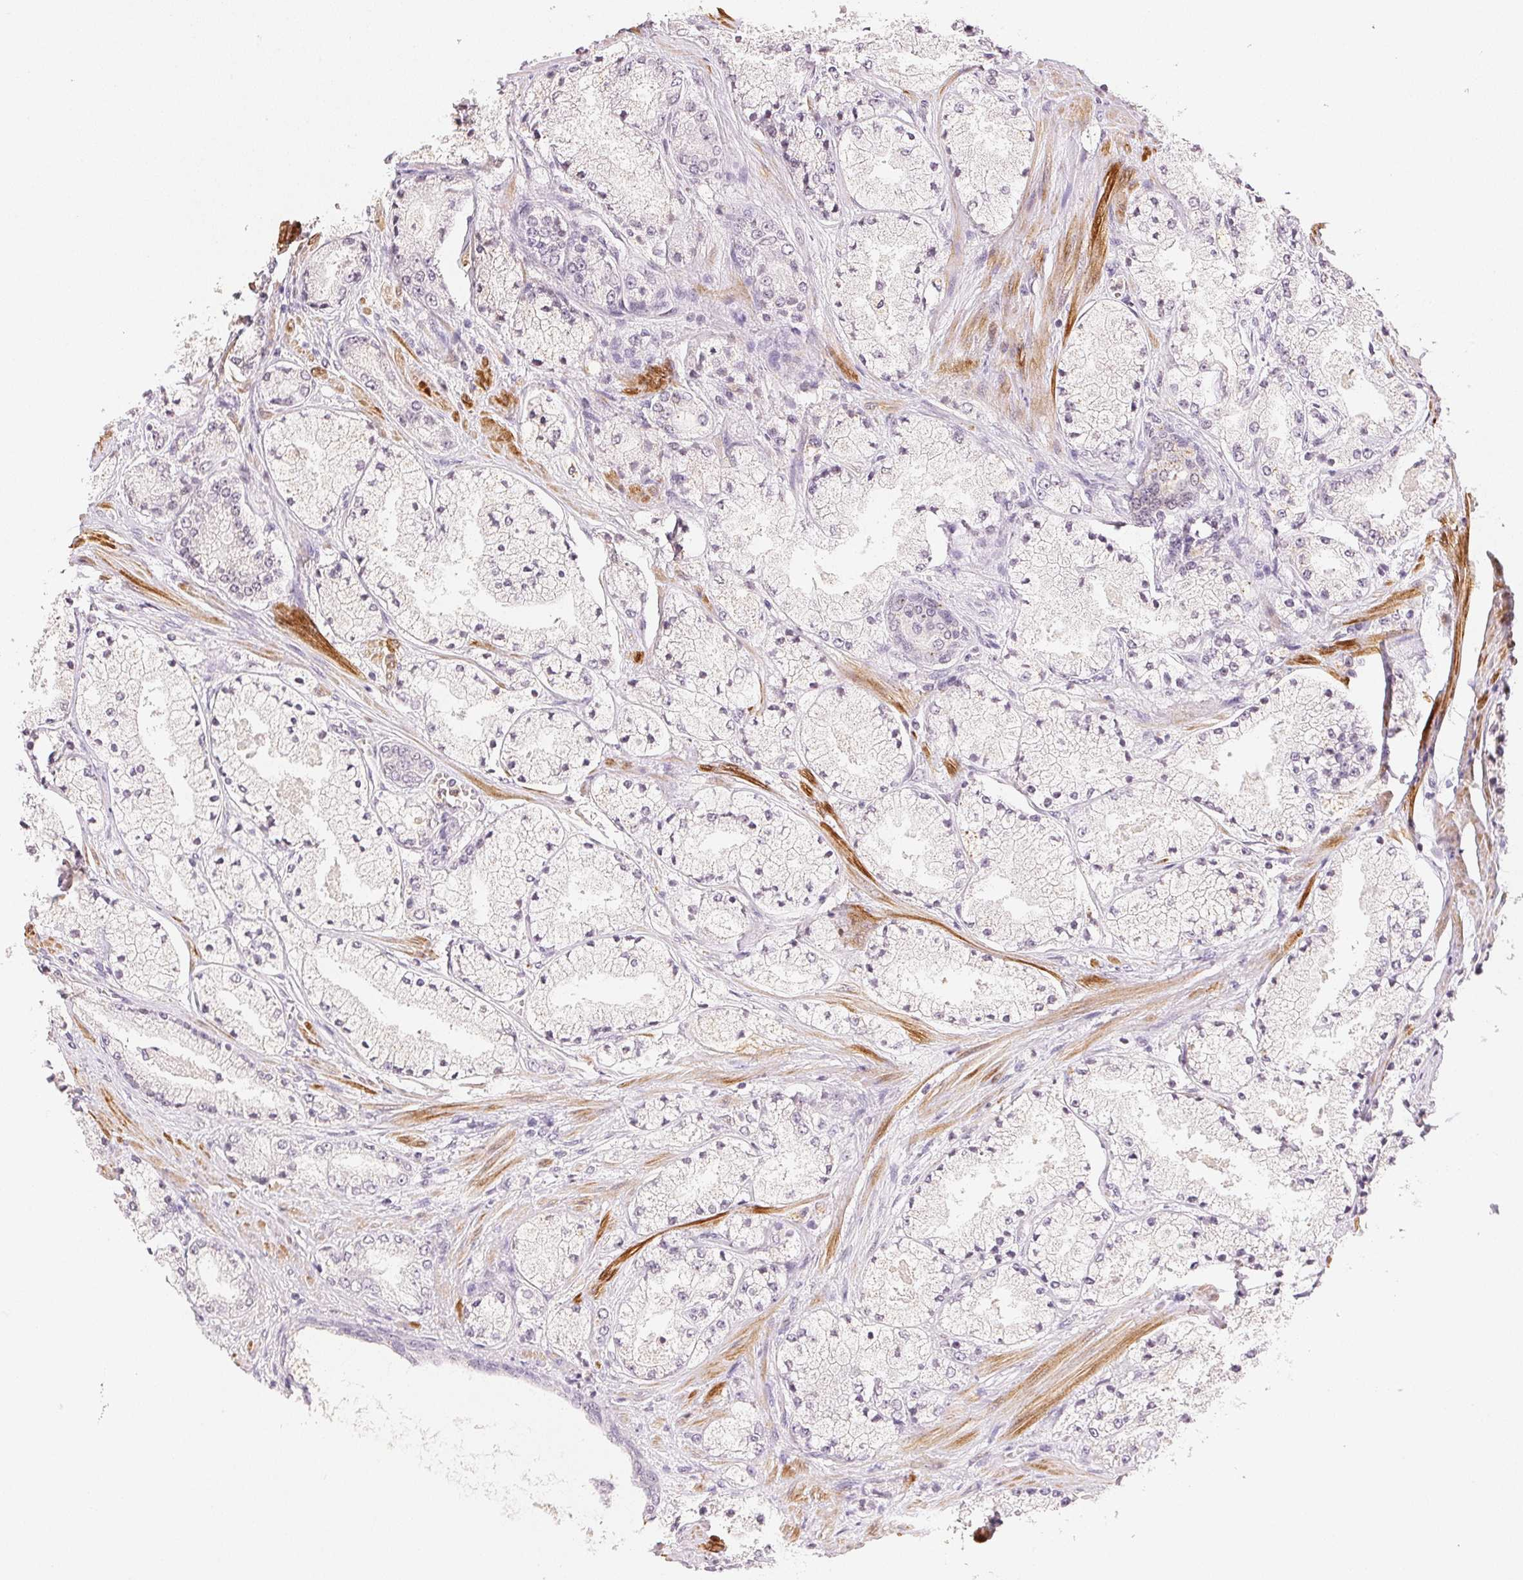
{"staining": {"intensity": "negative", "quantity": "none", "location": "none"}, "tissue": "prostate cancer", "cell_type": "Tumor cells", "image_type": "cancer", "snomed": [{"axis": "morphology", "description": "Adenocarcinoma, High grade"}, {"axis": "topography", "description": "Prostate"}], "caption": "Immunohistochemistry (IHC) of prostate cancer shows no expression in tumor cells.", "gene": "SMTN", "patient": {"sex": "male", "age": 63}}